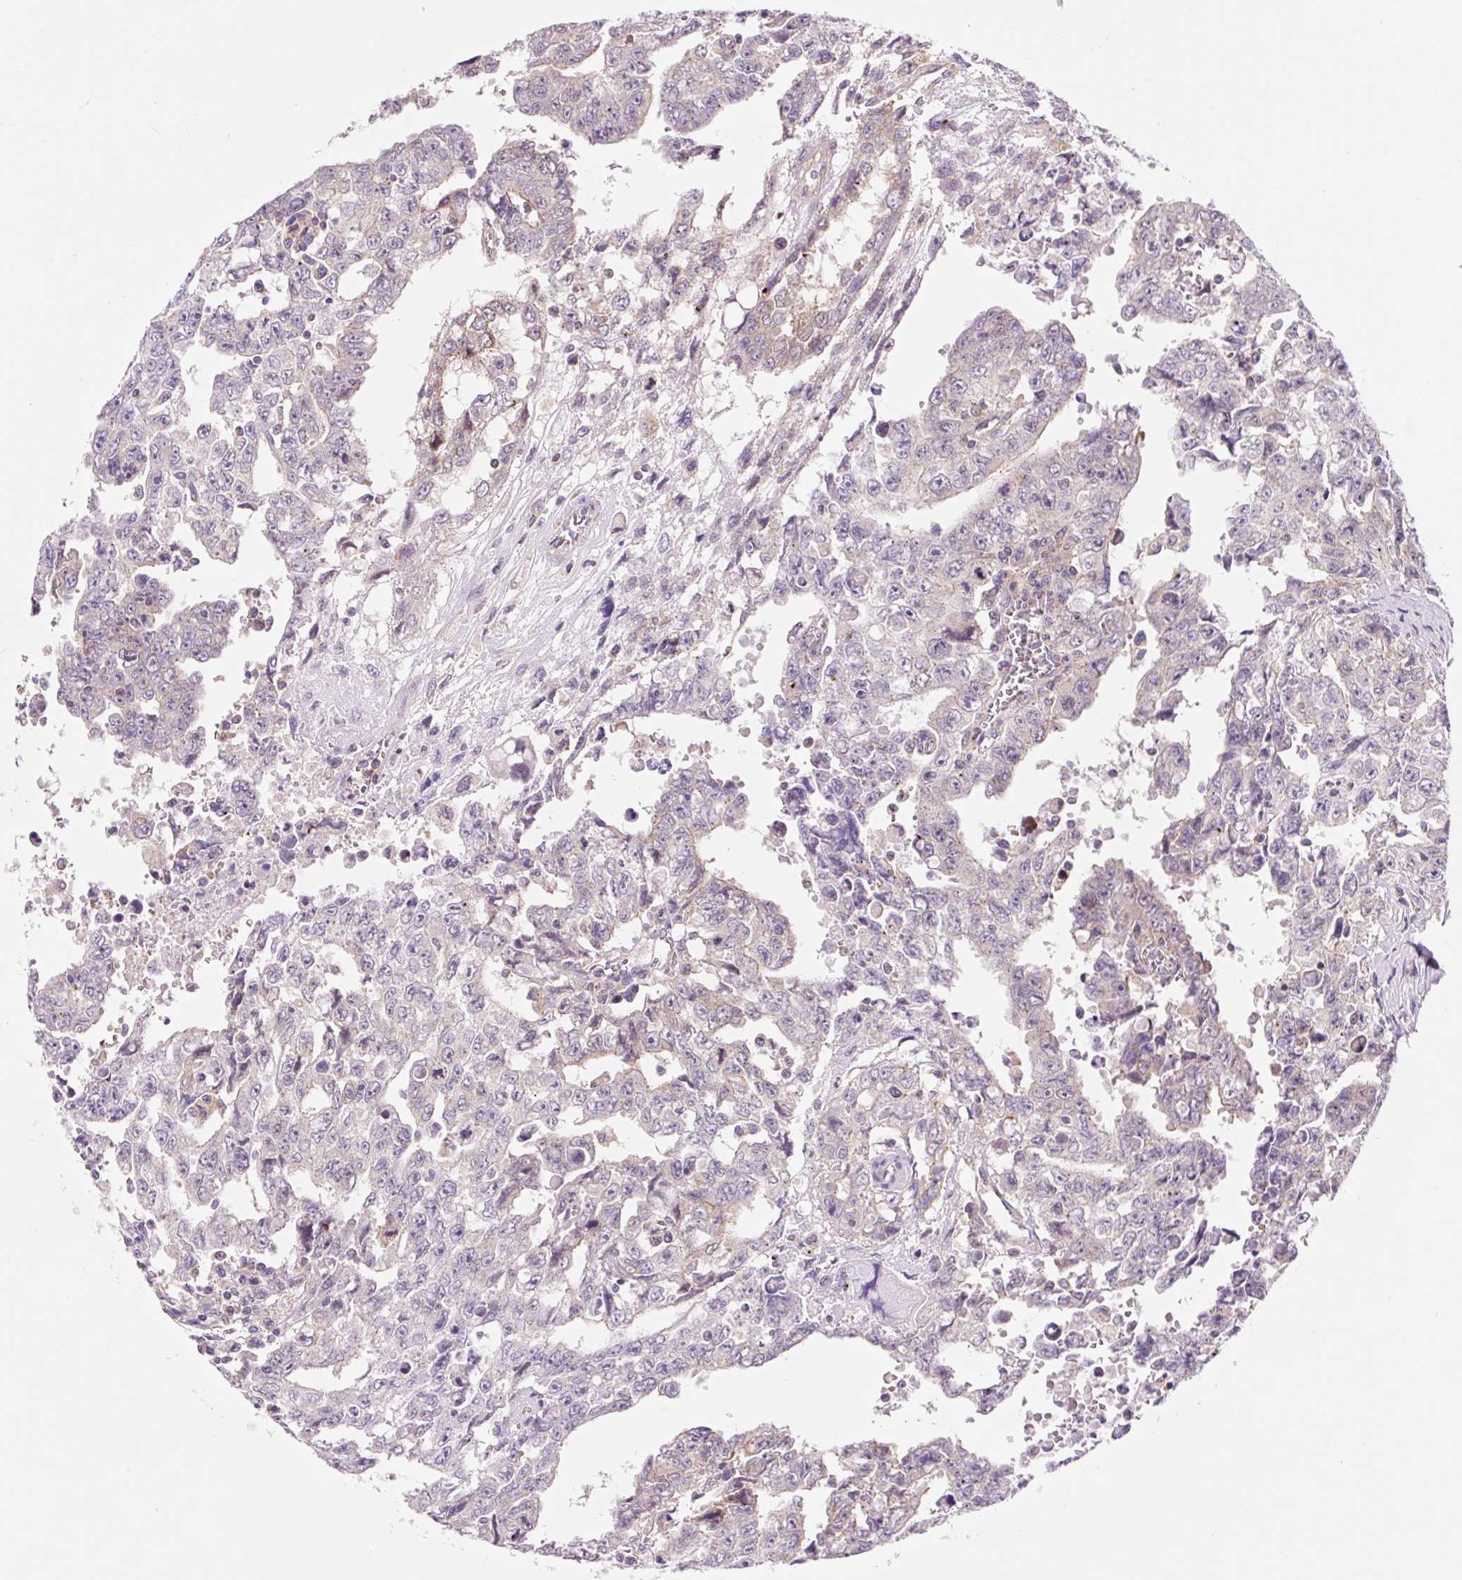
{"staining": {"intensity": "negative", "quantity": "none", "location": "none"}, "tissue": "testis cancer", "cell_type": "Tumor cells", "image_type": "cancer", "snomed": [{"axis": "morphology", "description": "Carcinoma, Embryonal, NOS"}, {"axis": "topography", "description": "Testis"}], "caption": "Testis cancer (embryonal carcinoma) was stained to show a protein in brown. There is no significant staining in tumor cells.", "gene": "VPS4A", "patient": {"sex": "male", "age": 24}}